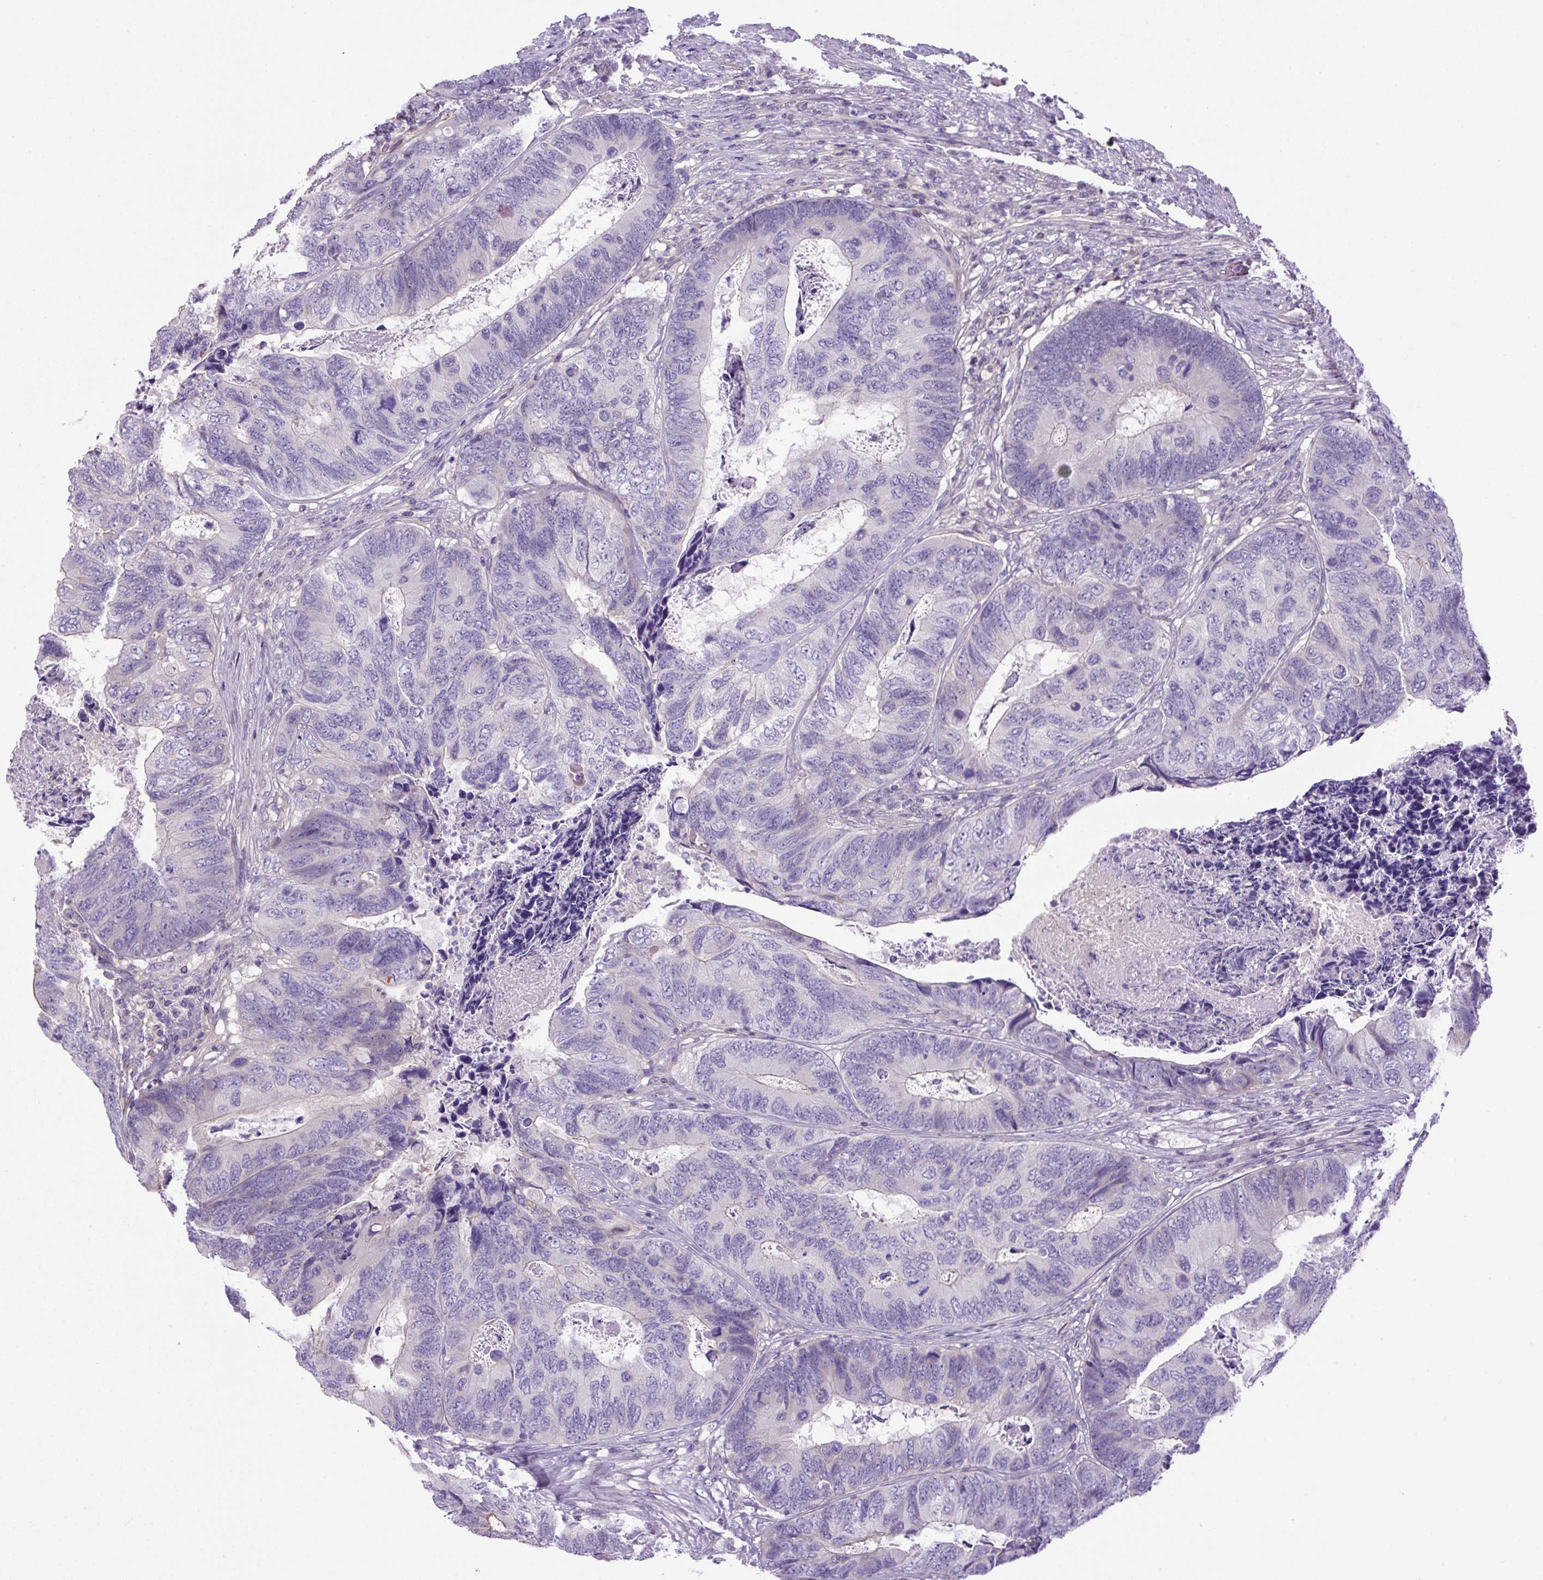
{"staining": {"intensity": "negative", "quantity": "none", "location": "none"}, "tissue": "colorectal cancer", "cell_type": "Tumor cells", "image_type": "cancer", "snomed": [{"axis": "morphology", "description": "Adenocarcinoma, NOS"}, {"axis": "topography", "description": "Colon"}], "caption": "DAB (3,3'-diaminobenzidine) immunohistochemical staining of colorectal adenocarcinoma reveals no significant positivity in tumor cells. (Brightfield microscopy of DAB (3,3'-diaminobenzidine) immunohistochemistry (IHC) at high magnification).", "gene": "NPTN", "patient": {"sex": "female", "age": 67}}